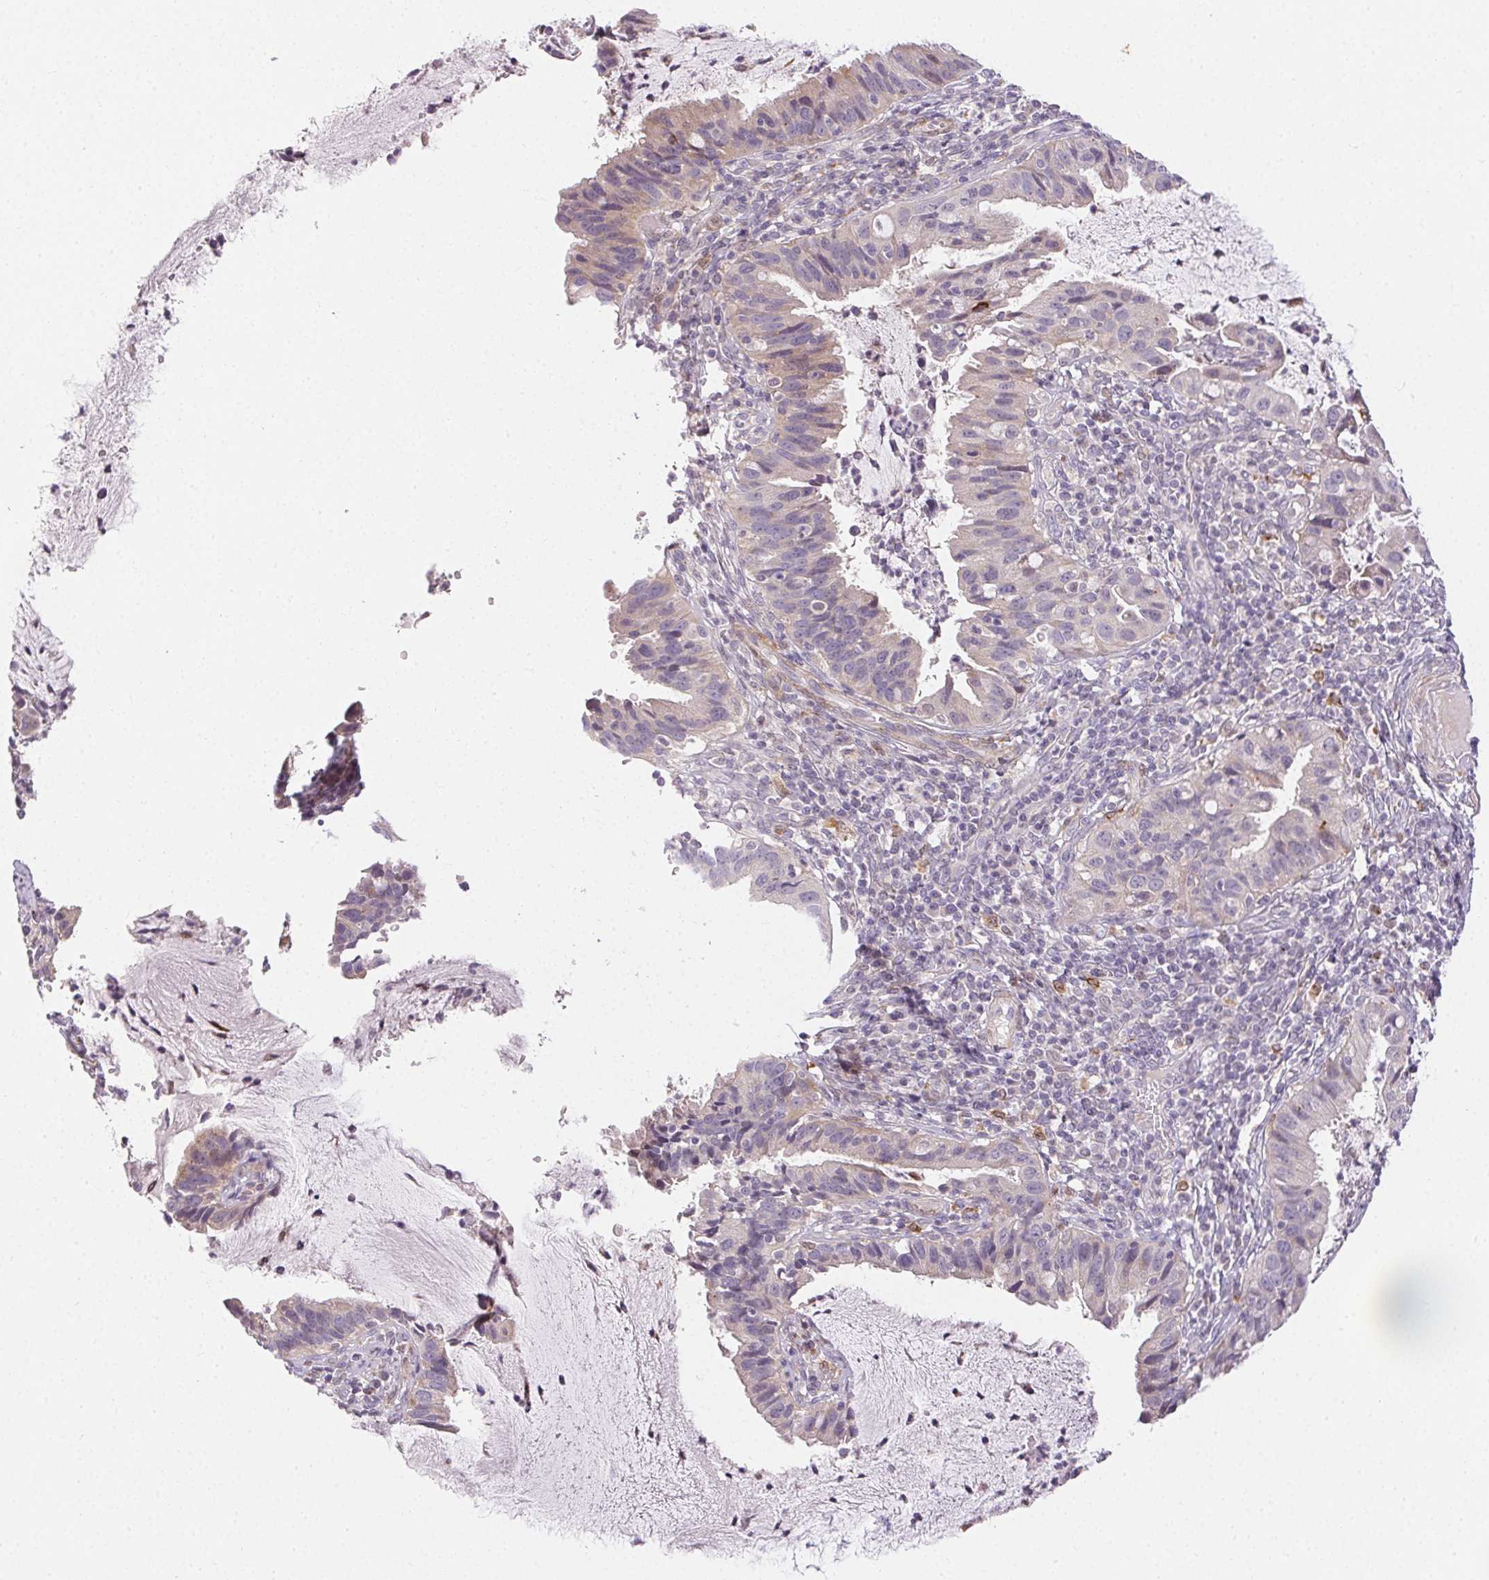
{"staining": {"intensity": "weak", "quantity": "<25%", "location": "cytoplasmic/membranous"}, "tissue": "cervical cancer", "cell_type": "Tumor cells", "image_type": "cancer", "snomed": [{"axis": "morphology", "description": "Adenocarcinoma, NOS"}, {"axis": "topography", "description": "Cervix"}], "caption": "The photomicrograph shows no significant positivity in tumor cells of cervical cancer. The staining is performed using DAB brown chromogen with nuclei counter-stained in using hematoxylin.", "gene": "RPGRIP1", "patient": {"sex": "female", "age": 34}}